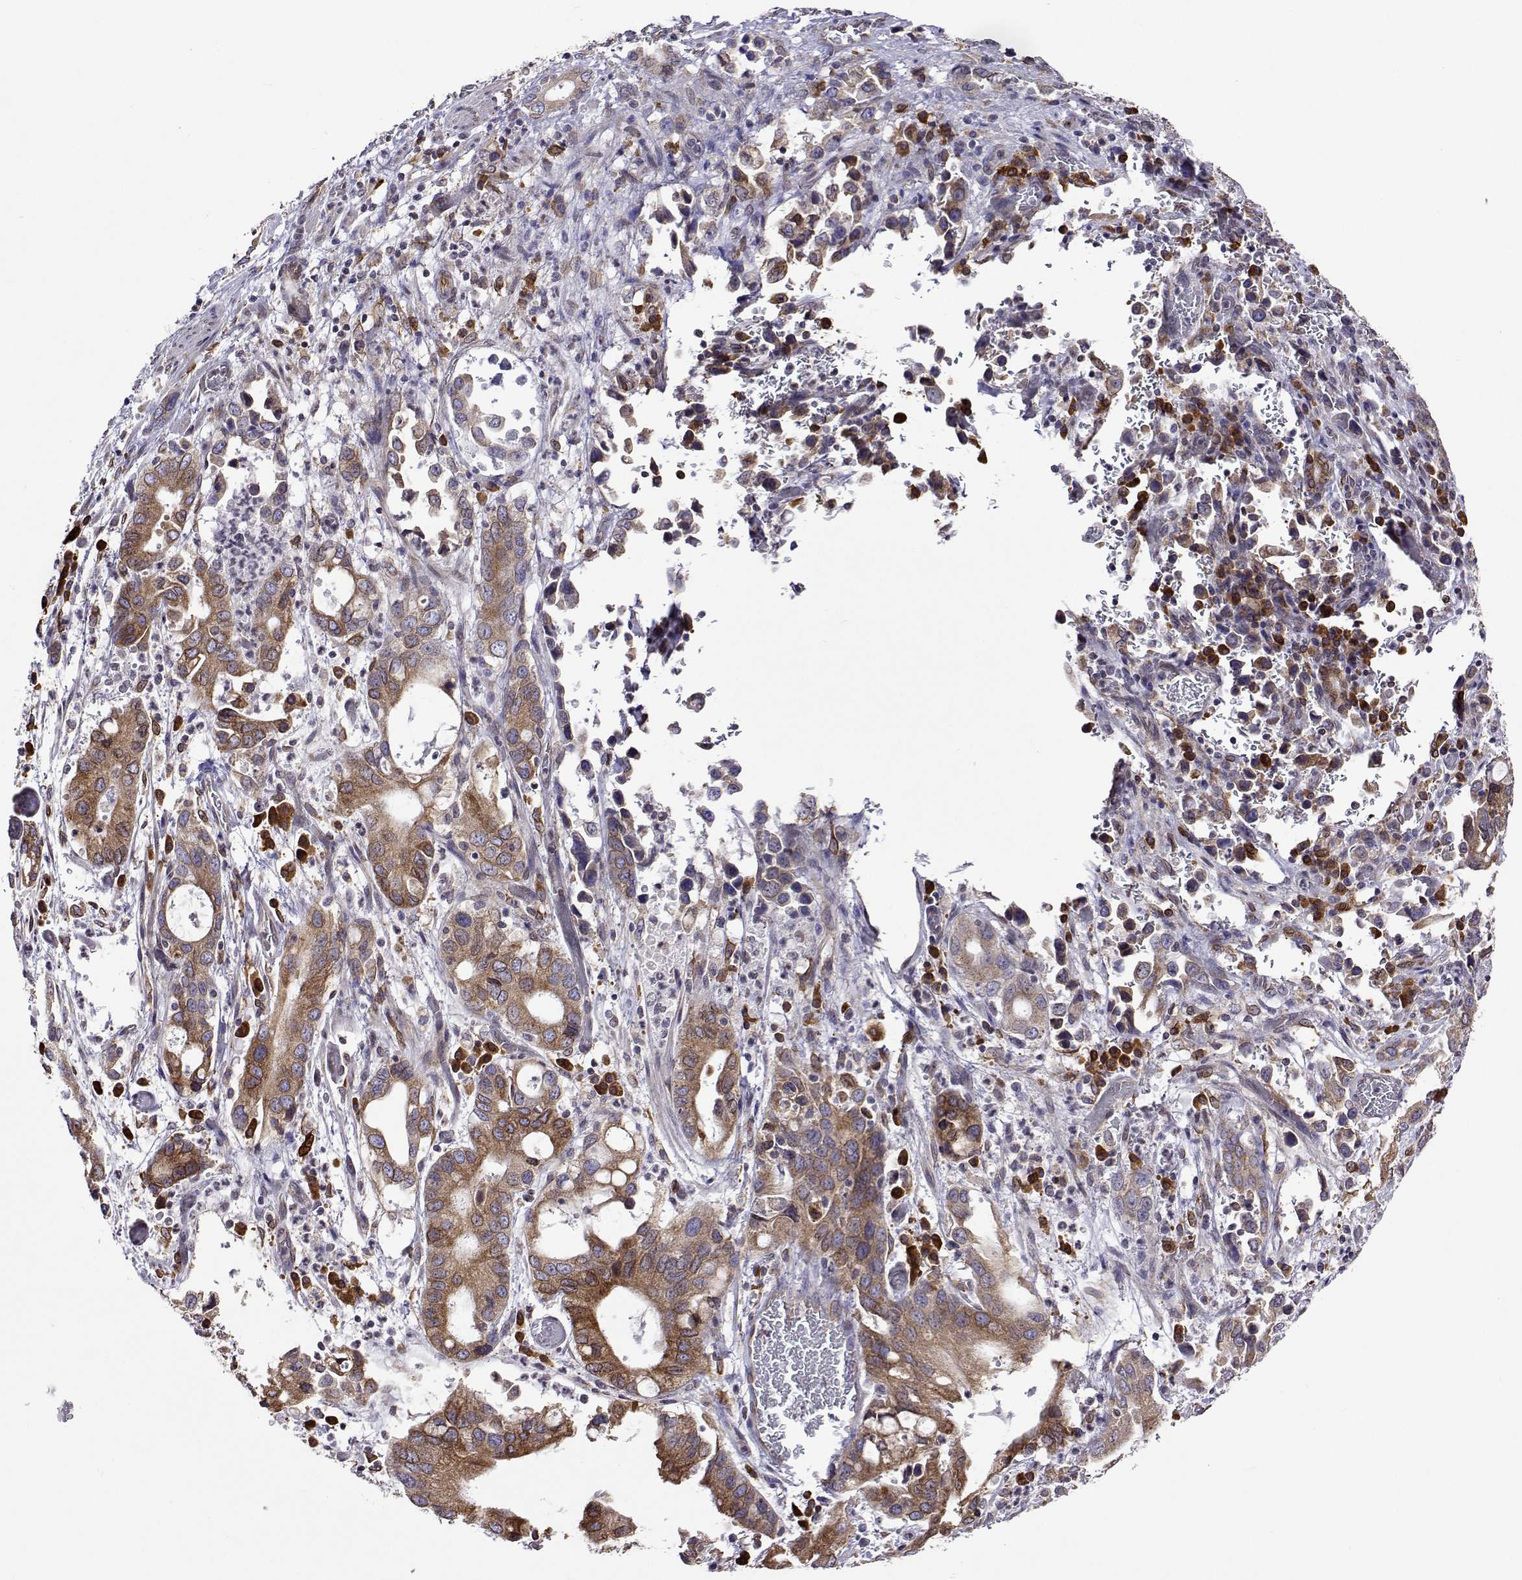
{"staining": {"intensity": "moderate", "quantity": ">75%", "location": "cytoplasmic/membranous"}, "tissue": "stomach cancer", "cell_type": "Tumor cells", "image_type": "cancer", "snomed": [{"axis": "morphology", "description": "Adenocarcinoma, NOS"}, {"axis": "topography", "description": "Stomach, upper"}], "caption": "Immunohistochemistry staining of stomach cancer (adenocarcinoma), which shows medium levels of moderate cytoplasmic/membranous expression in approximately >75% of tumor cells indicating moderate cytoplasmic/membranous protein expression. The staining was performed using DAB (brown) for protein detection and nuclei were counterstained in hematoxylin (blue).", "gene": "PGRMC2", "patient": {"sex": "male", "age": 74}}